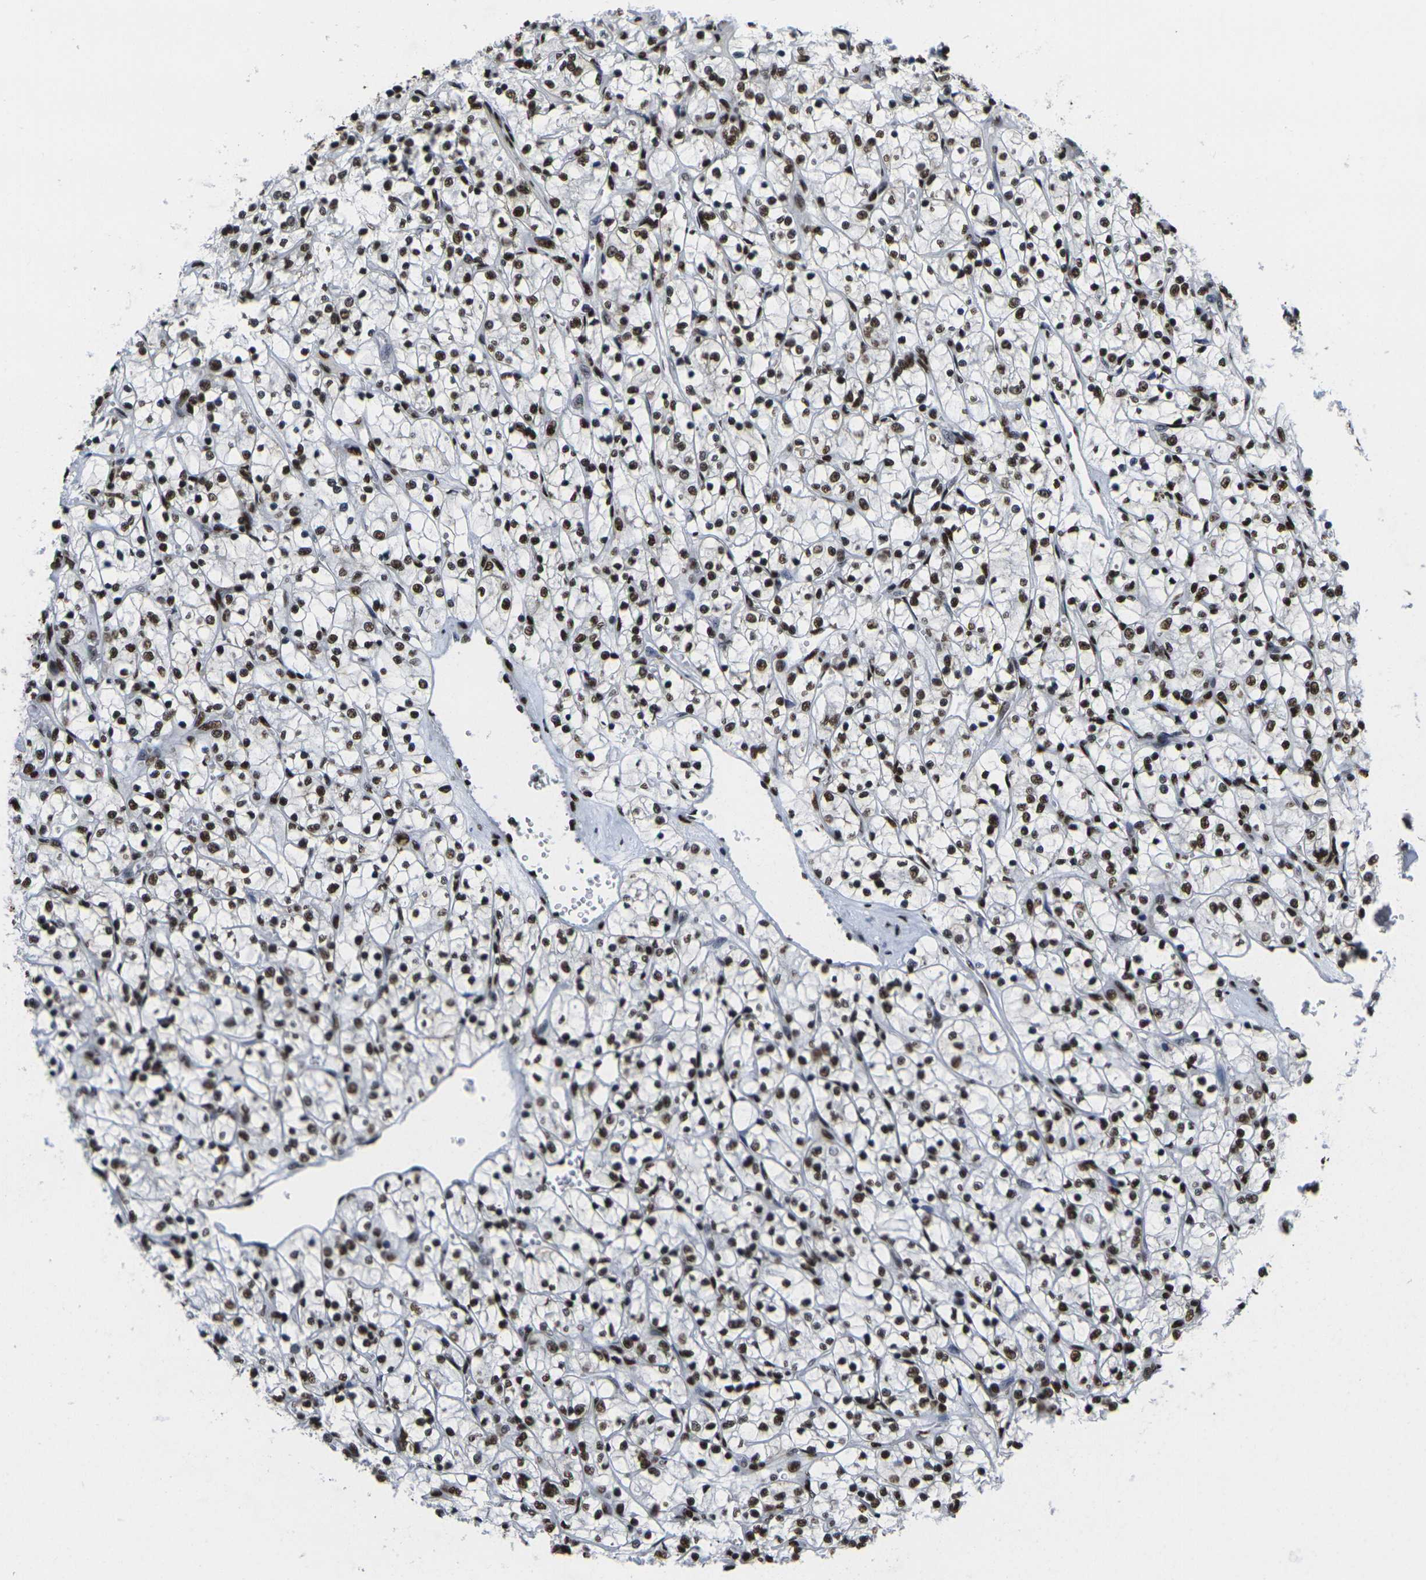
{"staining": {"intensity": "strong", "quantity": ">75%", "location": "nuclear"}, "tissue": "renal cancer", "cell_type": "Tumor cells", "image_type": "cancer", "snomed": [{"axis": "morphology", "description": "Adenocarcinoma, NOS"}, {"axis": "topography", "description": "Kidney"}], "caption": "Protein expression by immunohistochemistry (IHC) exhibits strong nuclear expression in about >75% of tumor cells in adenocarcinoma (renal). Using DAB (3,3'-diaminobenzidine) (brown) and hematoxylin (blue) stains, captured at high magnification using brightfield microscopy.", "gene": "SMARCC1", "patient": {"sex": "female", "age": 69}}